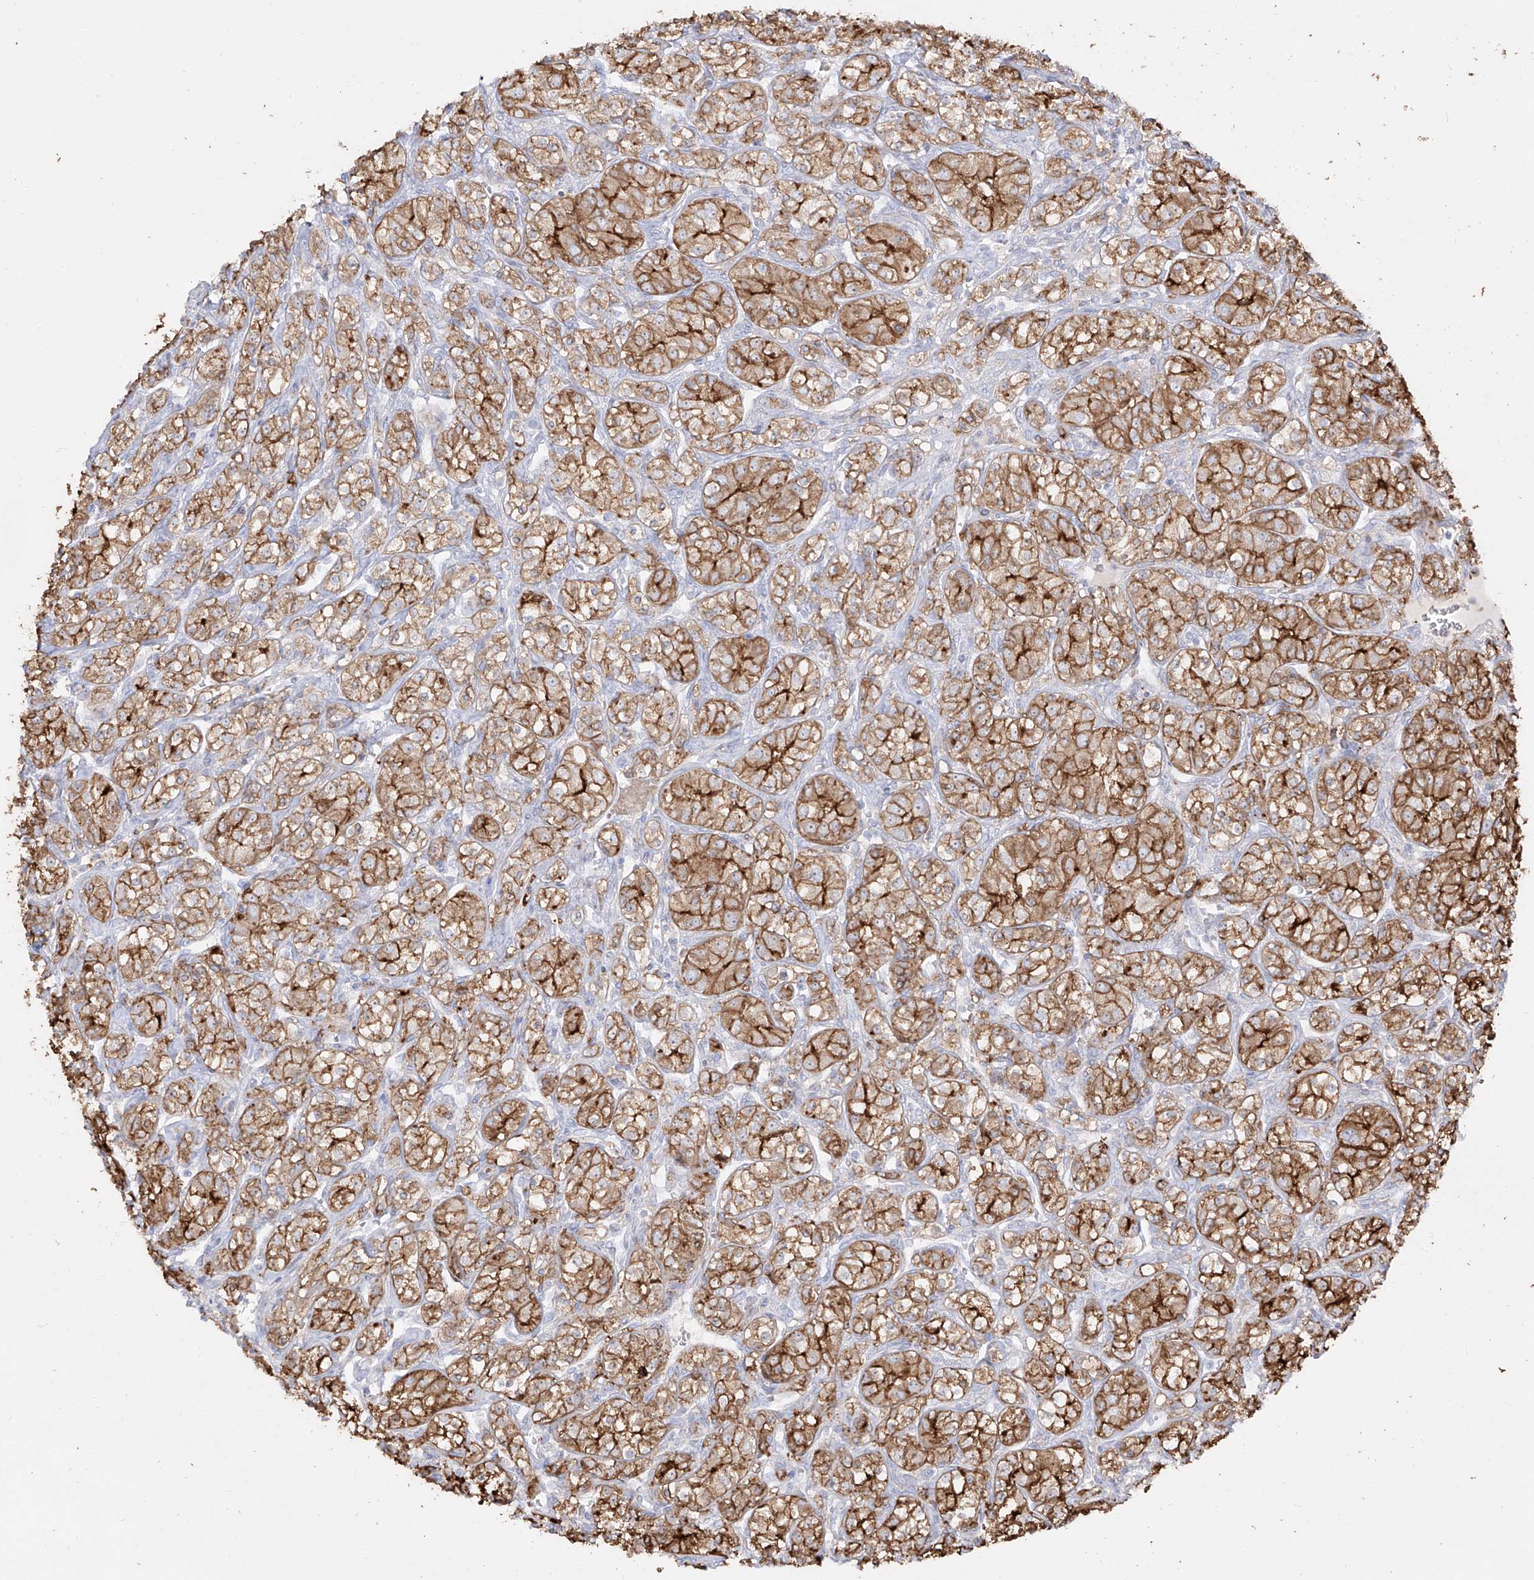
{"staining": {"intensity": "moderate", "quantity": ">75%", "location": "cytoplasmic/membranous"}, "tissue": "renal cancer", "cell_type": "Tumor cells", "image_type": "cancer", "snomed": [{"axis": "morphology", "description": "Adenocarcinoma, NOS"}, {"axis": "topography", "description": "Kidney"}], "caption": "This image displays immunohistochemistry (IHC) staining of renal adenocarcinoma, with medium moderate cytoplasmic/membranous staining in about >75% of tumor cells.", "gene": "ZGRF1", "patient": {"sex": "male", "age": 77}}